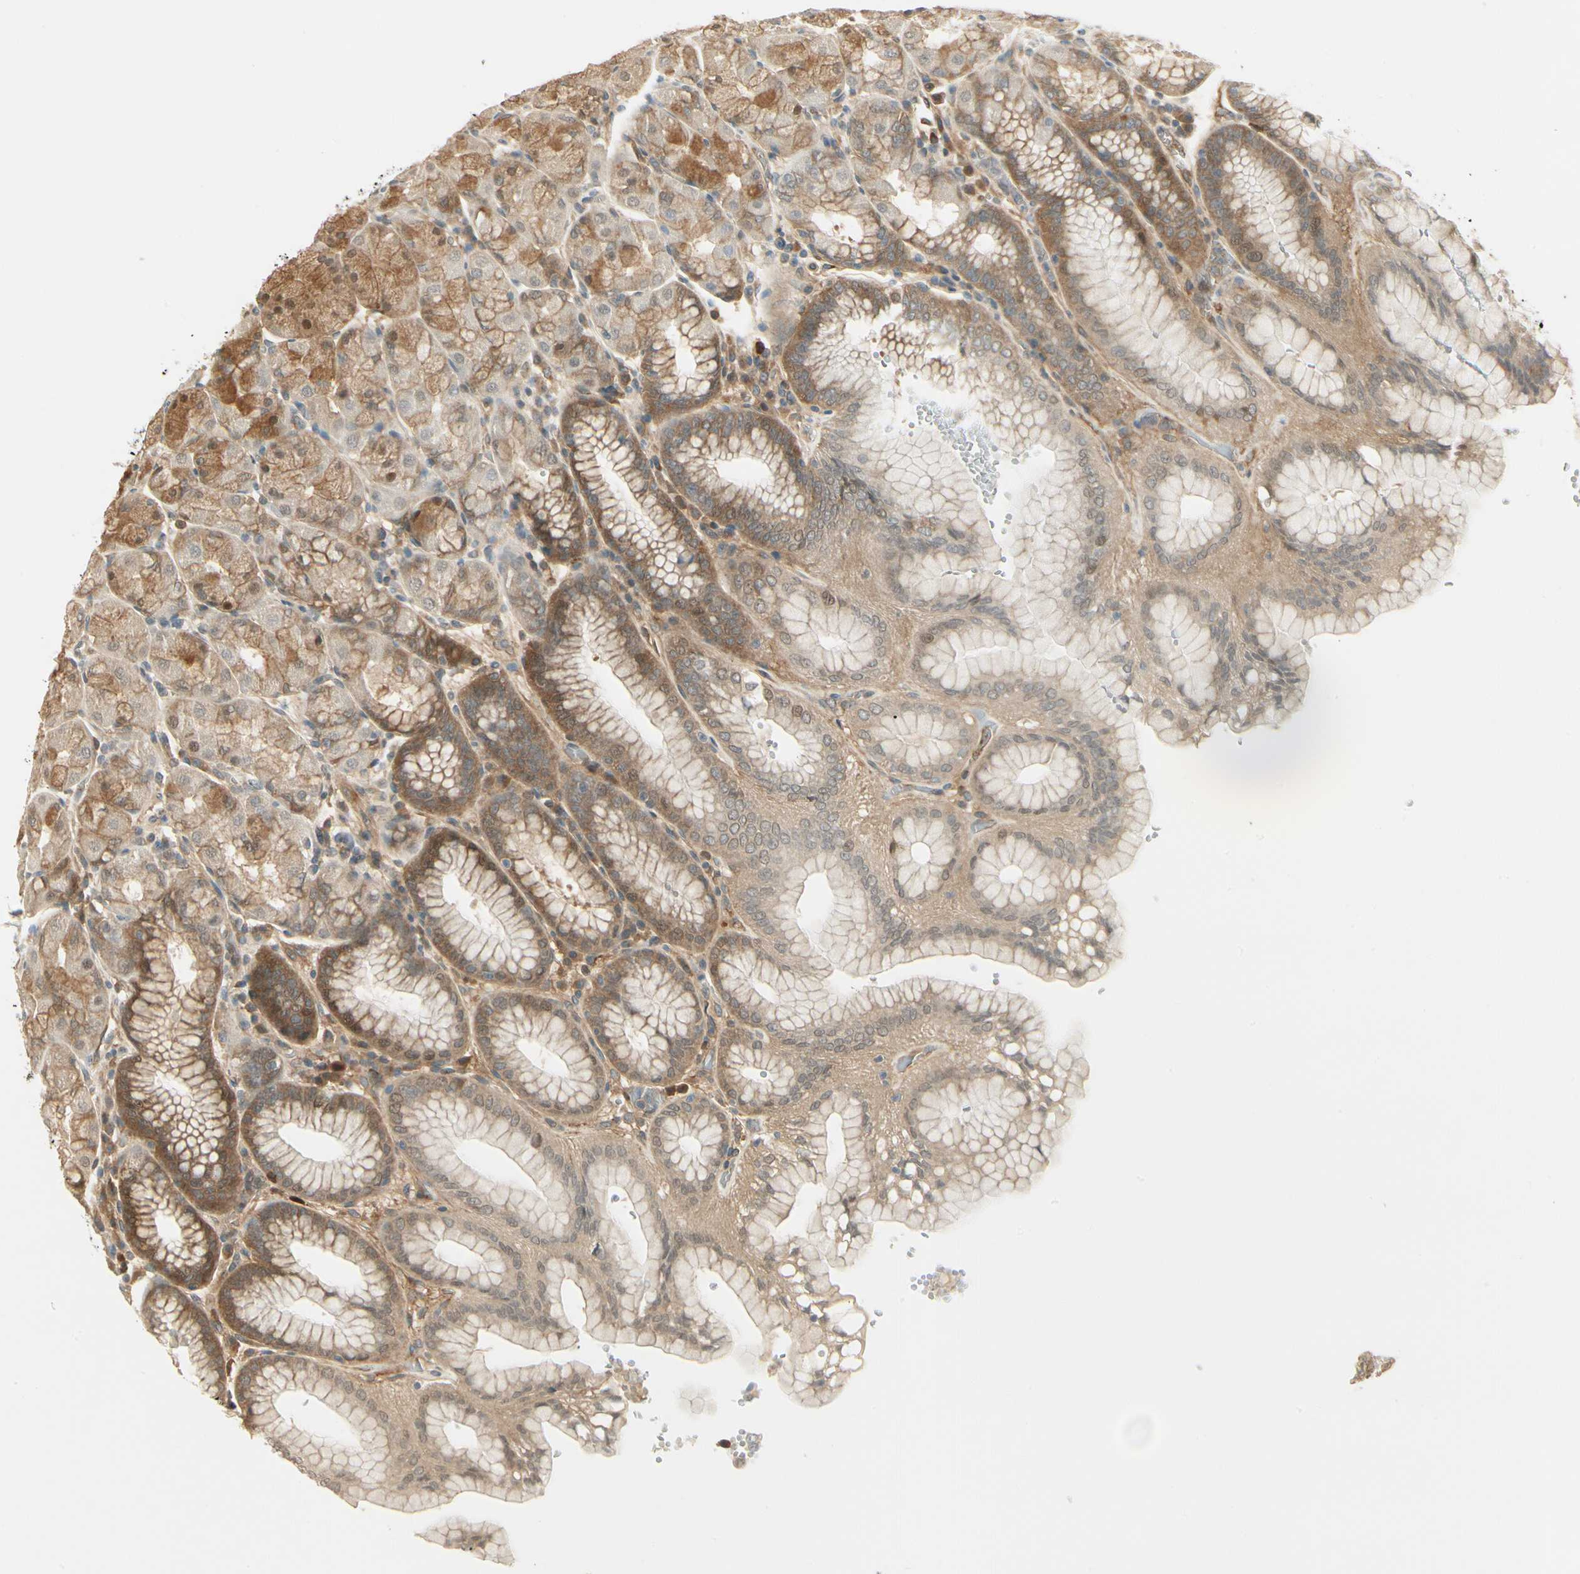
{"staining": {"intensity": "moderate", "quantity": ">75%", "location": "cytoplasmic/membranous,nuclear"}, "tissue": "stomach", "cell_type": "Glandular cells", "image_type": "normal", "snomed": [{"axis": "morphology", "description": "Normal tissue, NOS"}, {"axis": "topography", "description": "Stomach, upper"}, {"axis": "topography", "description": "Stomach"}], "caption": "This is a micrograph of immunohistochemistry (IHC) staining of unremarkable stomach, which shows moderate staining in the cytoplasmic/membranous,nuclear of glandular cells.", "gene": "EPHB3", "patient": {"sex": "male", "age": 76}}